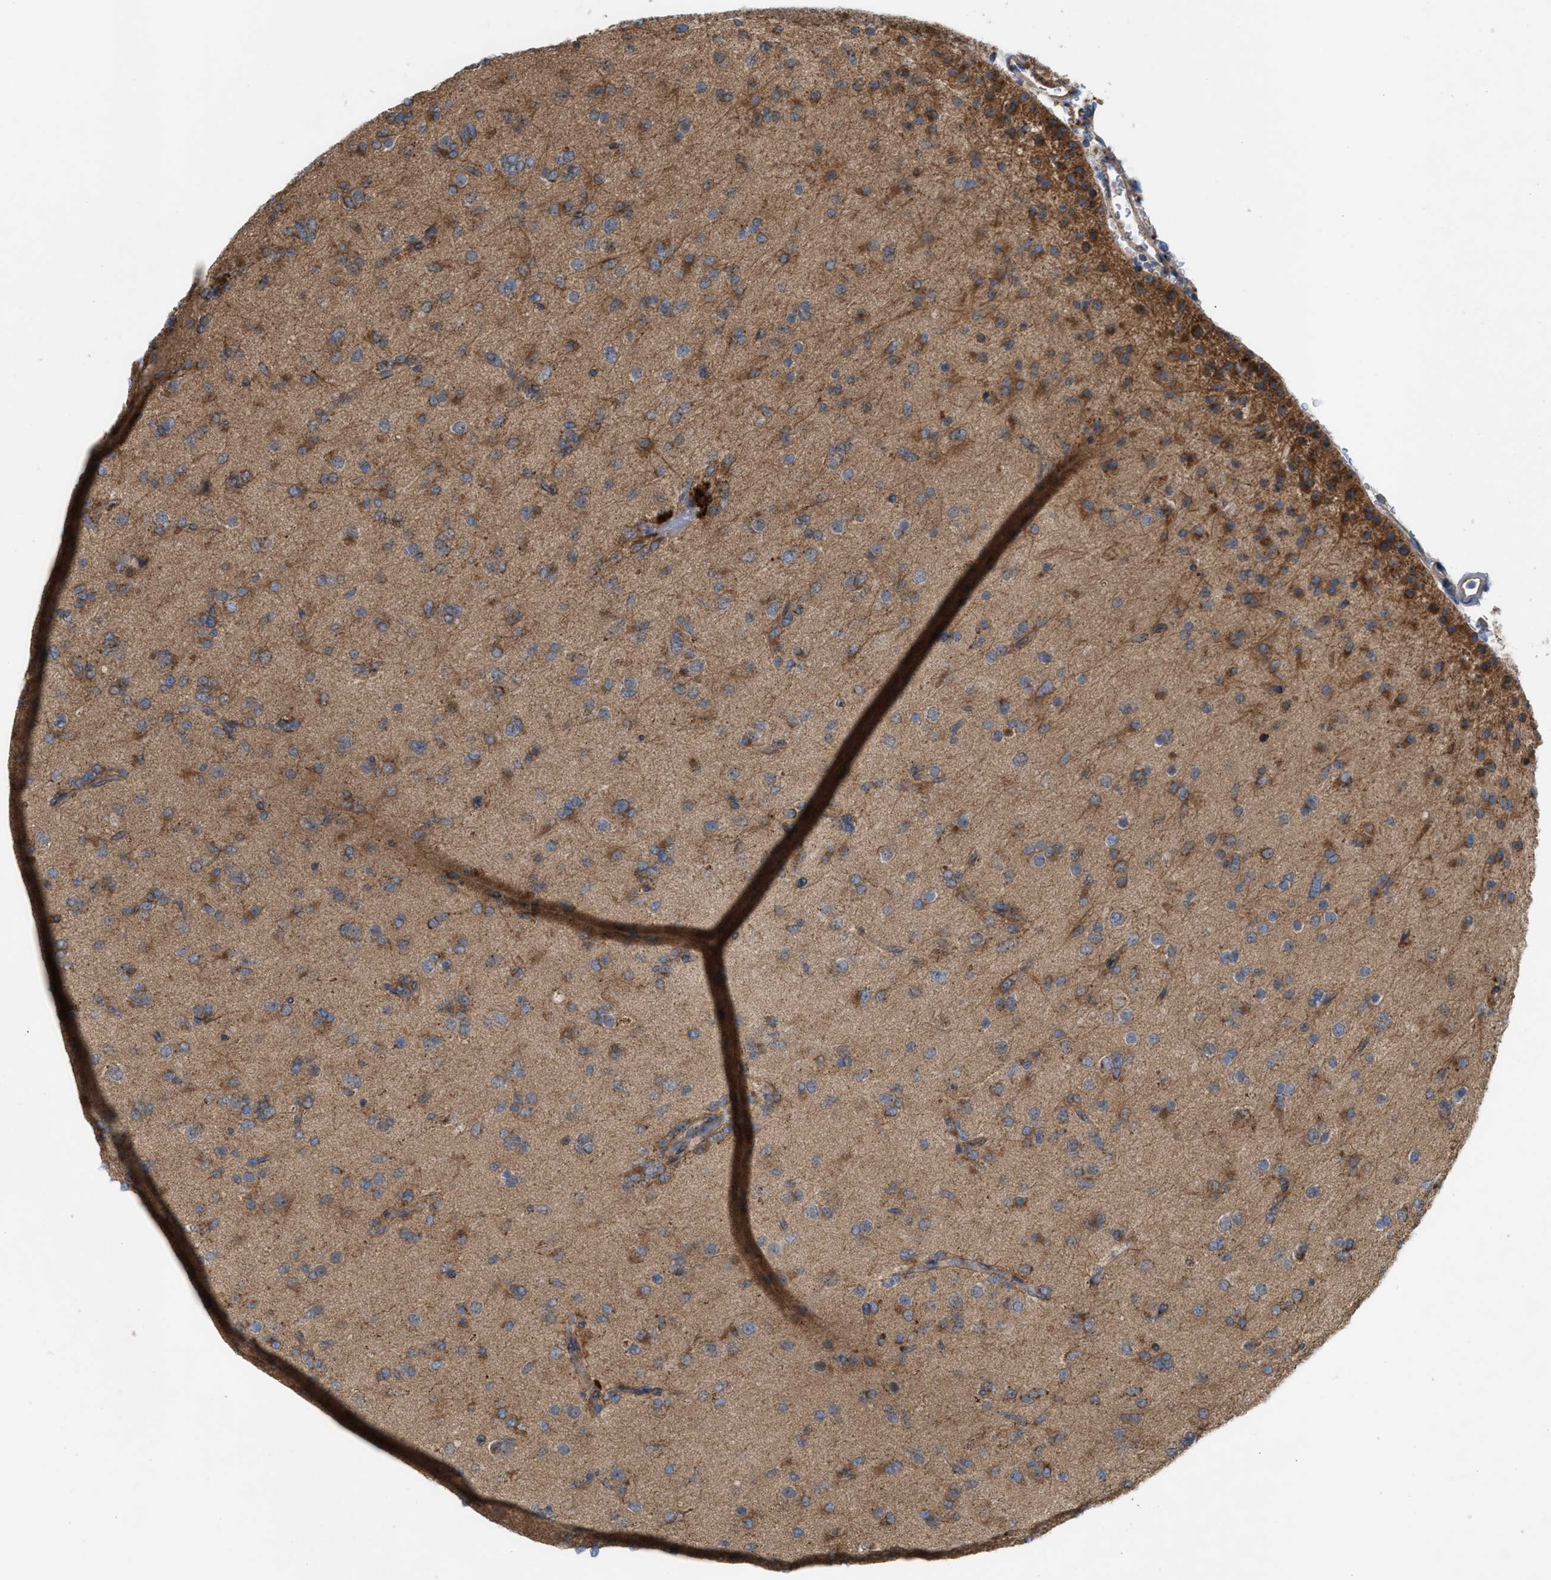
{"staining": {"intensity": "weak", "quantity": ">75%", "location": "cytoplasmic/membranous"}, "tissue": "glioma", "cell_type": "Tumor cells", "image_type": "cancer", "snomed": [{"axis": "morphology", "description": "Glioma, malignant, Low grade"}, {"axis": "topography", "description": "Brain"}], "caption": "This histopathology image displays immunohistochemistry (IHC) staining of human malignant low-grade glioma, with low weak cytoplasmic/membranous staining in approximately >75% of tumor cells.", "gene": "OXSM", "patient": {"sex": "male", "age": 65}}